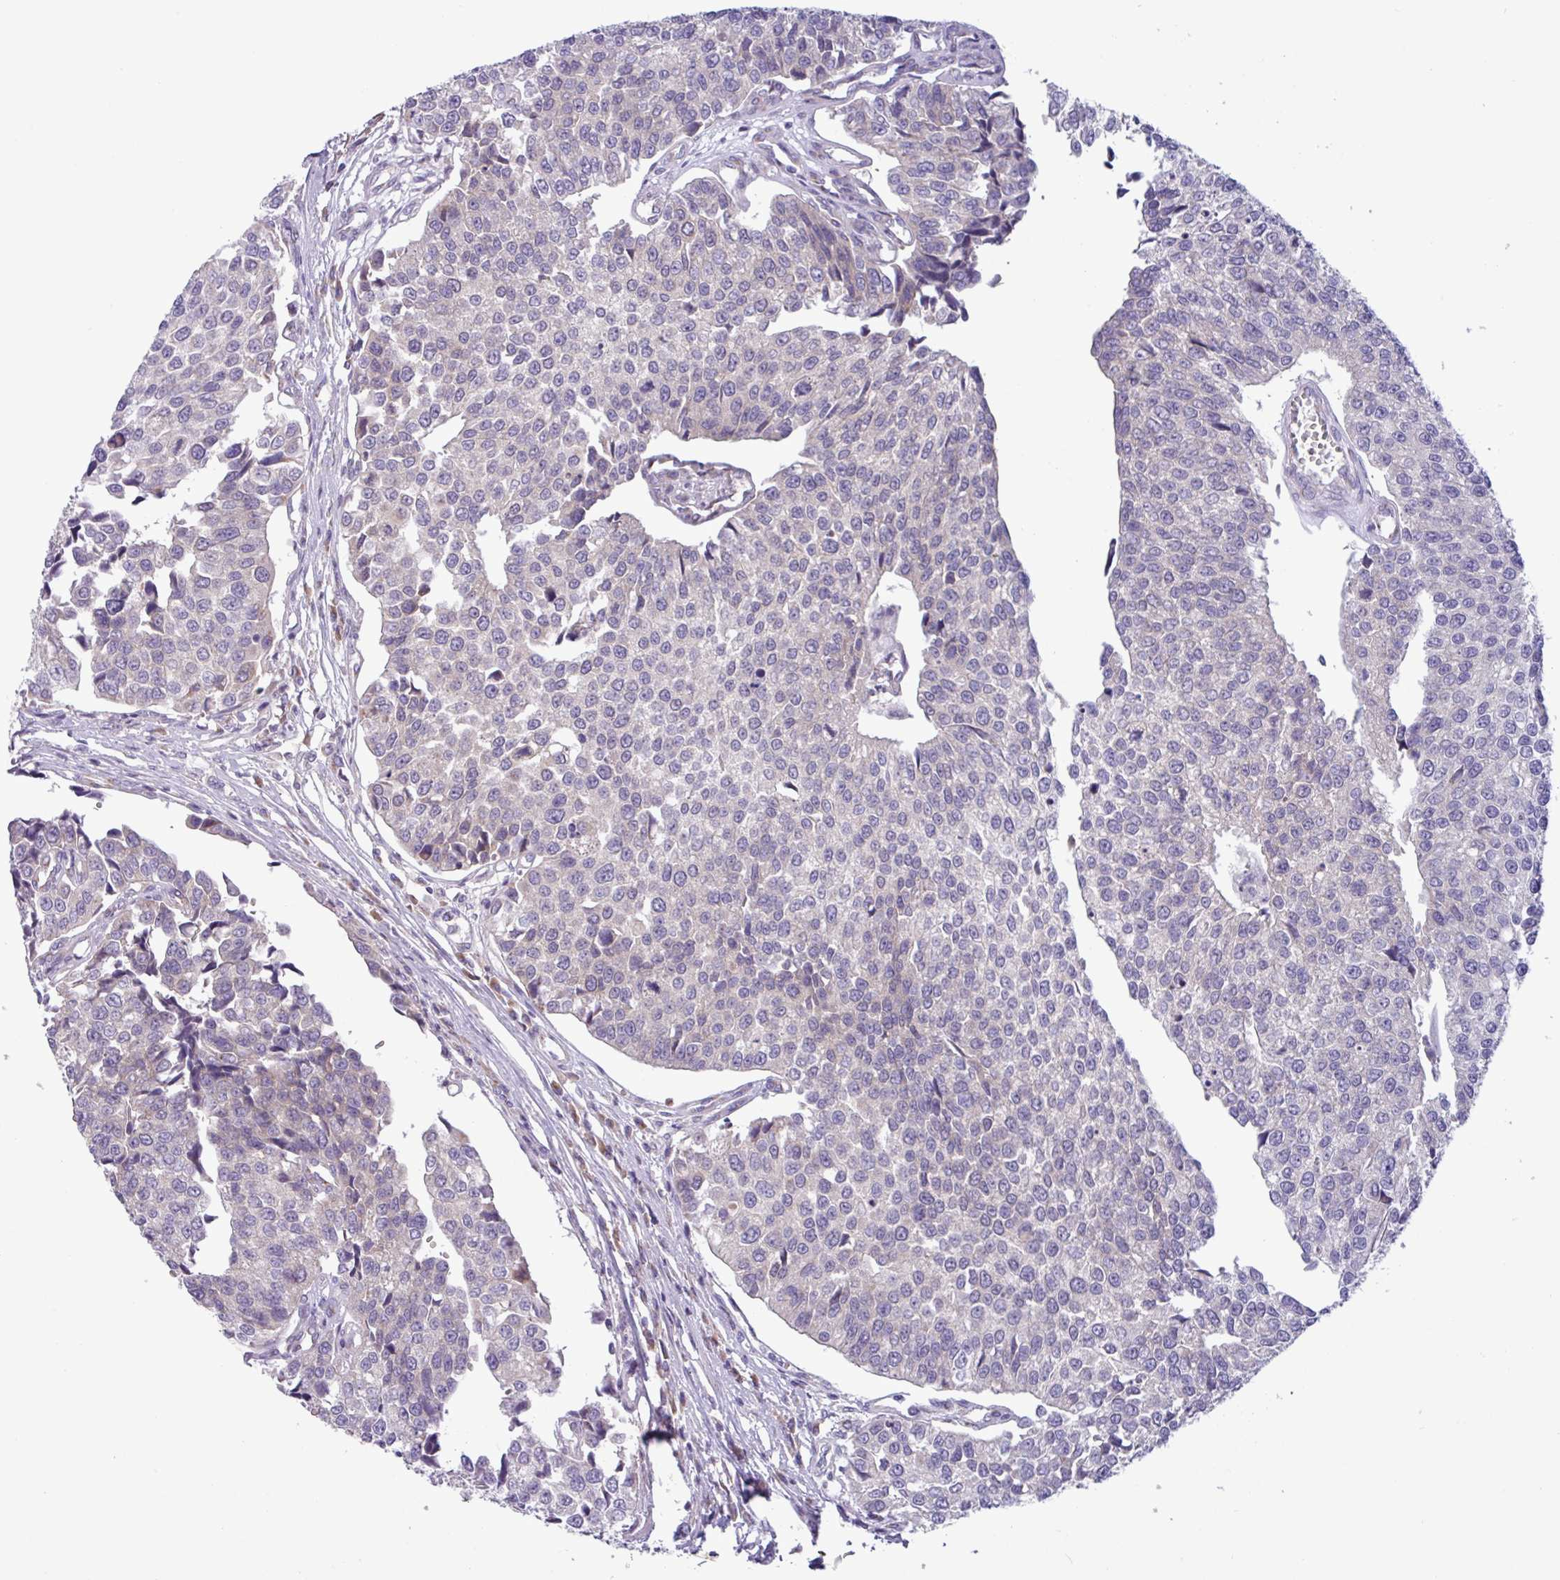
{"staining": {"intensity": "negative", "quantity": "none", "location": "none"}, "tissue": "urothelial cancer", "cell_type": "Tumor cells", "image_type": "cancer", "snomed": [{"axis": "morphology", "description": "Urothelial carcinoma, Low grade"}, {"axis": "topography", "description": "Urinary bladder"}], "caption": "This is an immunohistochemistry histopathology image of urothelial carcinoma (low-grade). There is no positivity in tumor cells.", "gene": "STIMATE", "patient": {"sex": "female", "age": 78}}